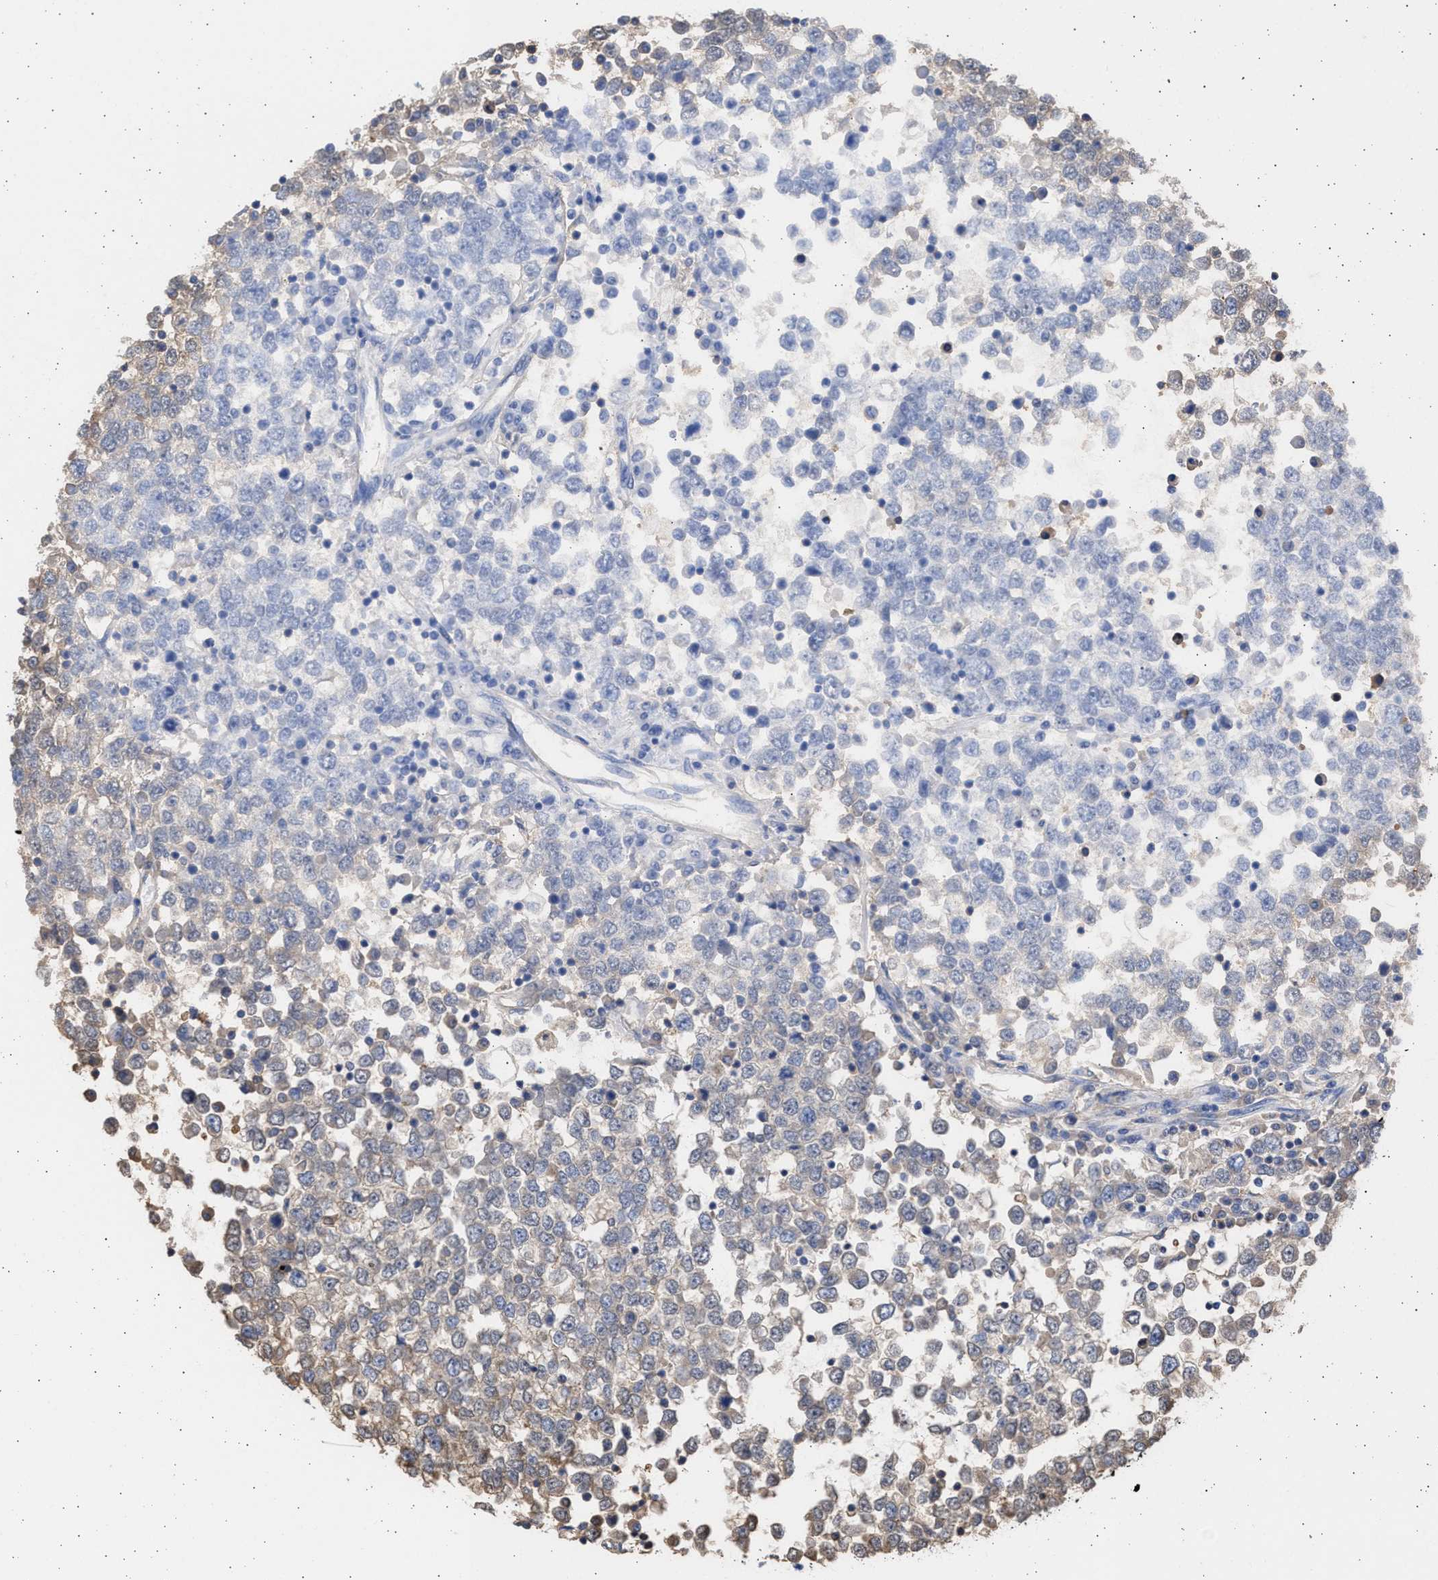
{"staining": {"intensity": "weak", "quantity": "25%-75%", "location": "cytoplasmic/membranous"}, "tissue": "testis cancer", "cell_type": "Tumor cells", "image_type": "cancer", "snomed": [{"axis": "morphology", "description": "Seminoma, NOS"}, {"axis": "topography", "description": "Testis"}], "caption": "A brown stain labels weak cytoplasmic/membranous expression of a protein in human testis cancer (seminoma) tumor cells. The staining is performed using DAB (3,3'-diaminobenzidine) brown chromogen to label protein expression. The nuclei are counter-stained blue using hematoxylin.", "gene": "ALDOC", "patient": {"sex": "male", "age": 65}}